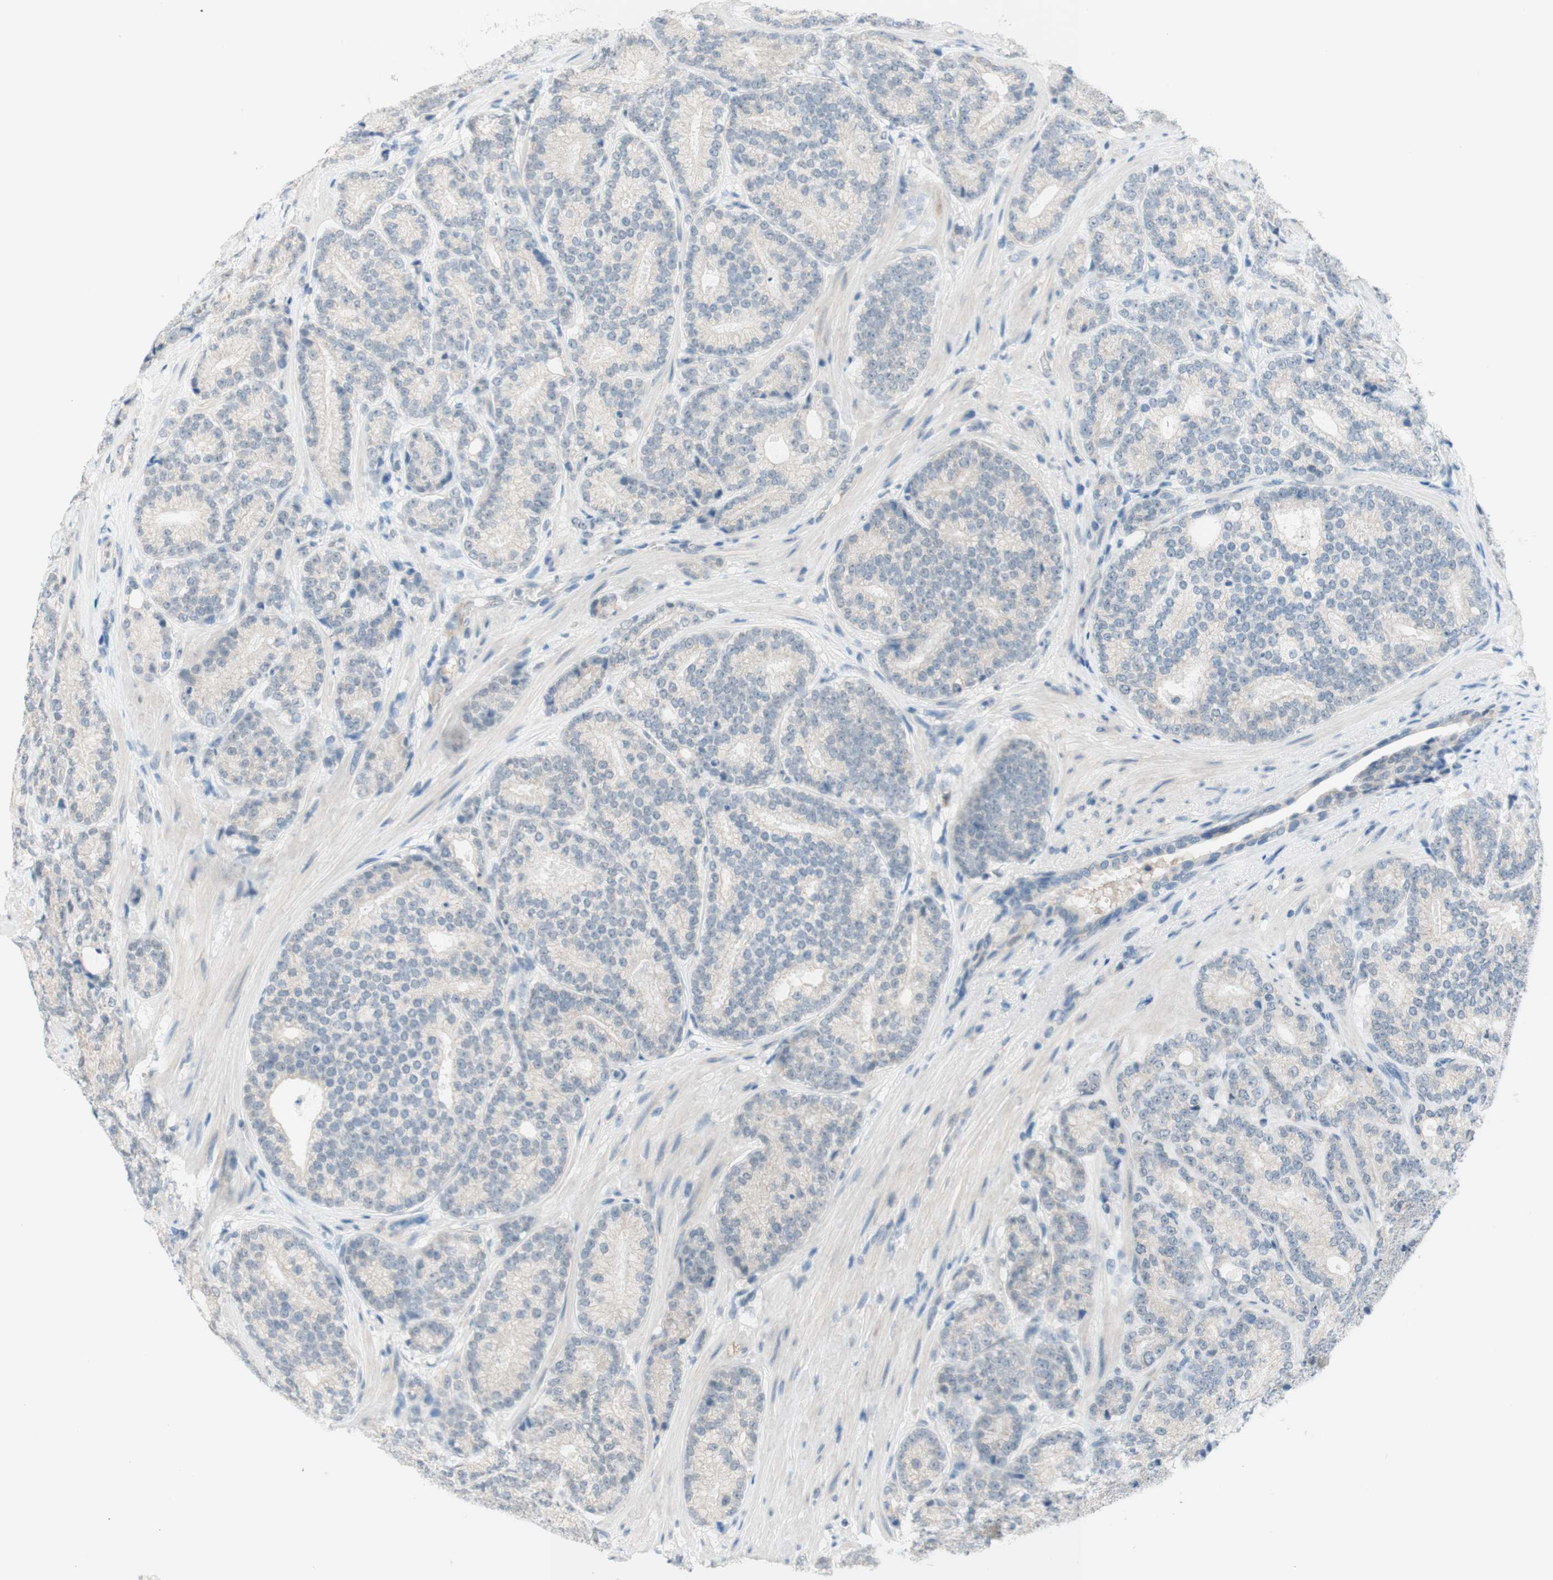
{"staining": {"intensity": "negative", "quantity": "none", "location": "none"}, "tissue": "prostate cancer", "cell_type": "Tumor cells", "image_type": "cancer", "snomed": [{"axis": "morphology", "description": "Adenocarcinoma, High grade"}, {"axis": "topography", "description": "Prostate"}], "caption": "DAB immunohistochemical staining of prostate adenocarcinoma (high-grade) reveals no significant expression in tumor cells.", "gene": "JPH1", "patient": {"sex": "male", "age": 61}}